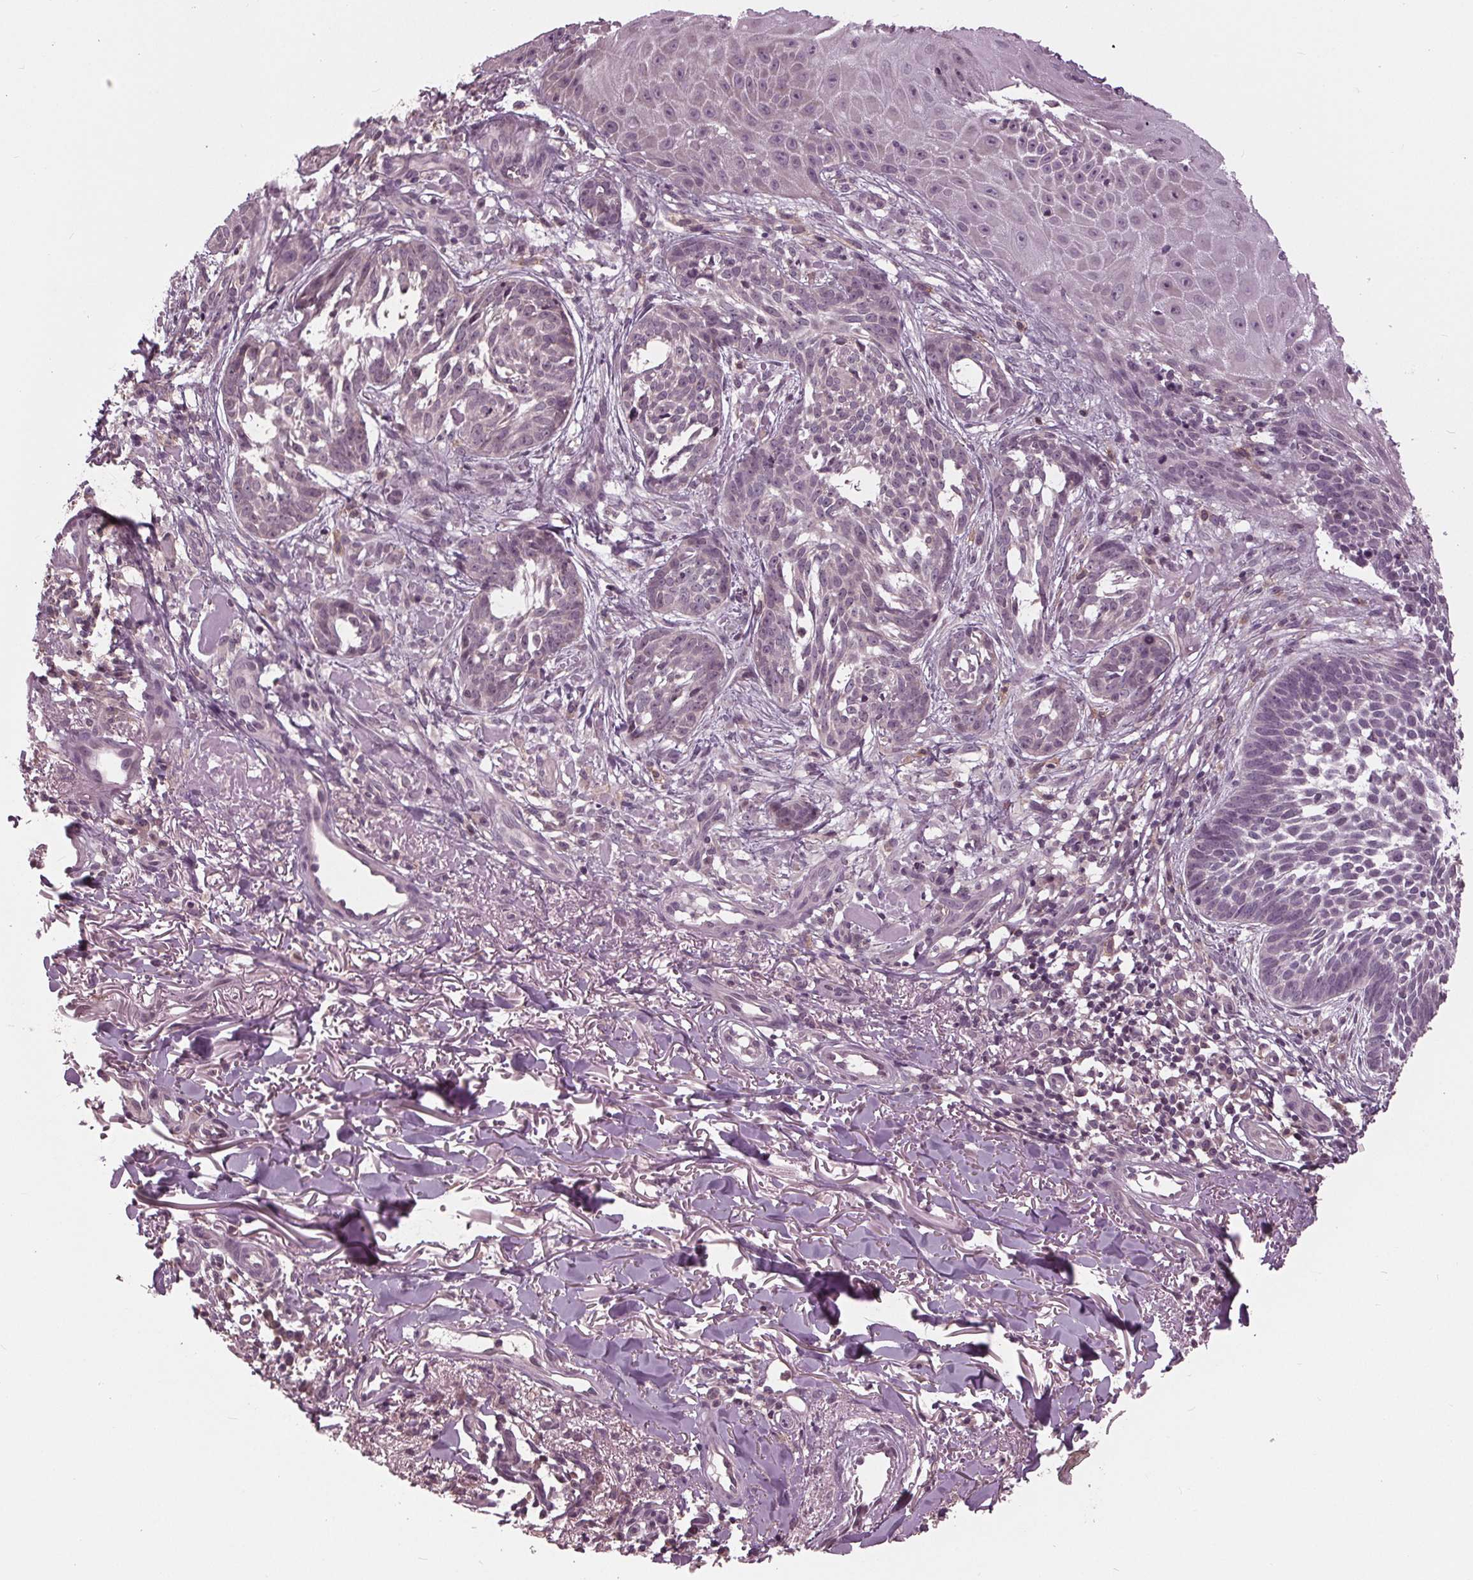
{"staining": {"intensity": "negative", "quantity": "none", "location": "none"}, "tissue": "skin cancer", "cell_type": "Tumor cells", "image_type": "cancer", "snomed": [{"axis": "morphology", "description": "Basal cell carcinoma"}, {"axis": "topography", "description": "Skin"}], "caption": "Tumor cells show no significant protein staining in skin cancer (basal cell carcinoma). (Brightfield microscopy of DAB immunohistochemistry at high magnification).", "gene": "SIGLEC6", "patient": {"sex": "male", "age": 88}}